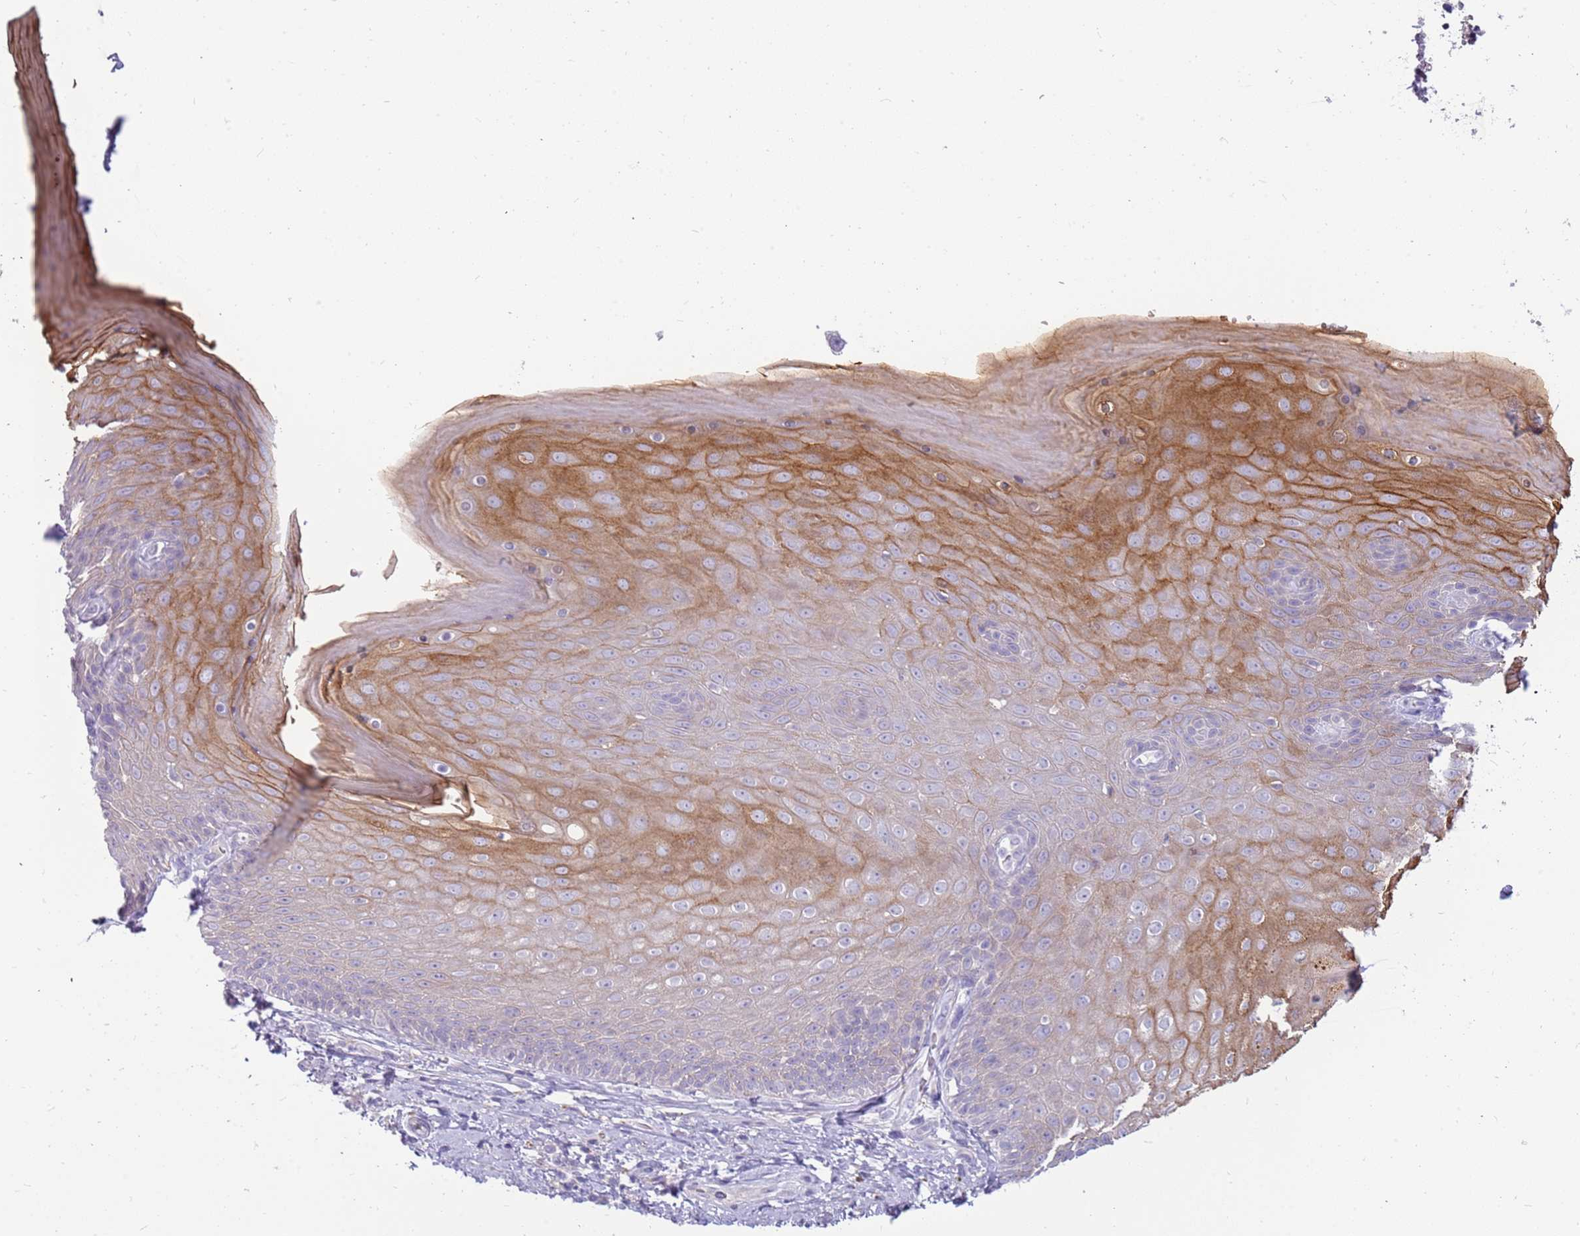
{"staining": {"intensity": "moderate", "quantity": "25%-75%", "location": "cytoplasmic/membranous"}, "tissue": "skin", "cell_type": "Epidermal cells", "image_type": "normal", "snomed": [{"axis": "morphology", "description": "Normal tissue, NOS"}, {"axis": "topography", "description": "Anal"}, {"axis": "topography", "description": "Peripheral nerve tissue"}], "caption": "Immunohistochemical staining of normal skin shows 25%-75% levels of moderate cytoplasmic/membranous protein expression in about 25%-75% of epidermal cells. (Stains: DAB (3,3'-diaminobenzidine) in brown, nuclei in blue, Microscopy: brightfield microscopy at high magnification).", "gene": "RHCG", "patient": {"sex": "male", "age": 53}}